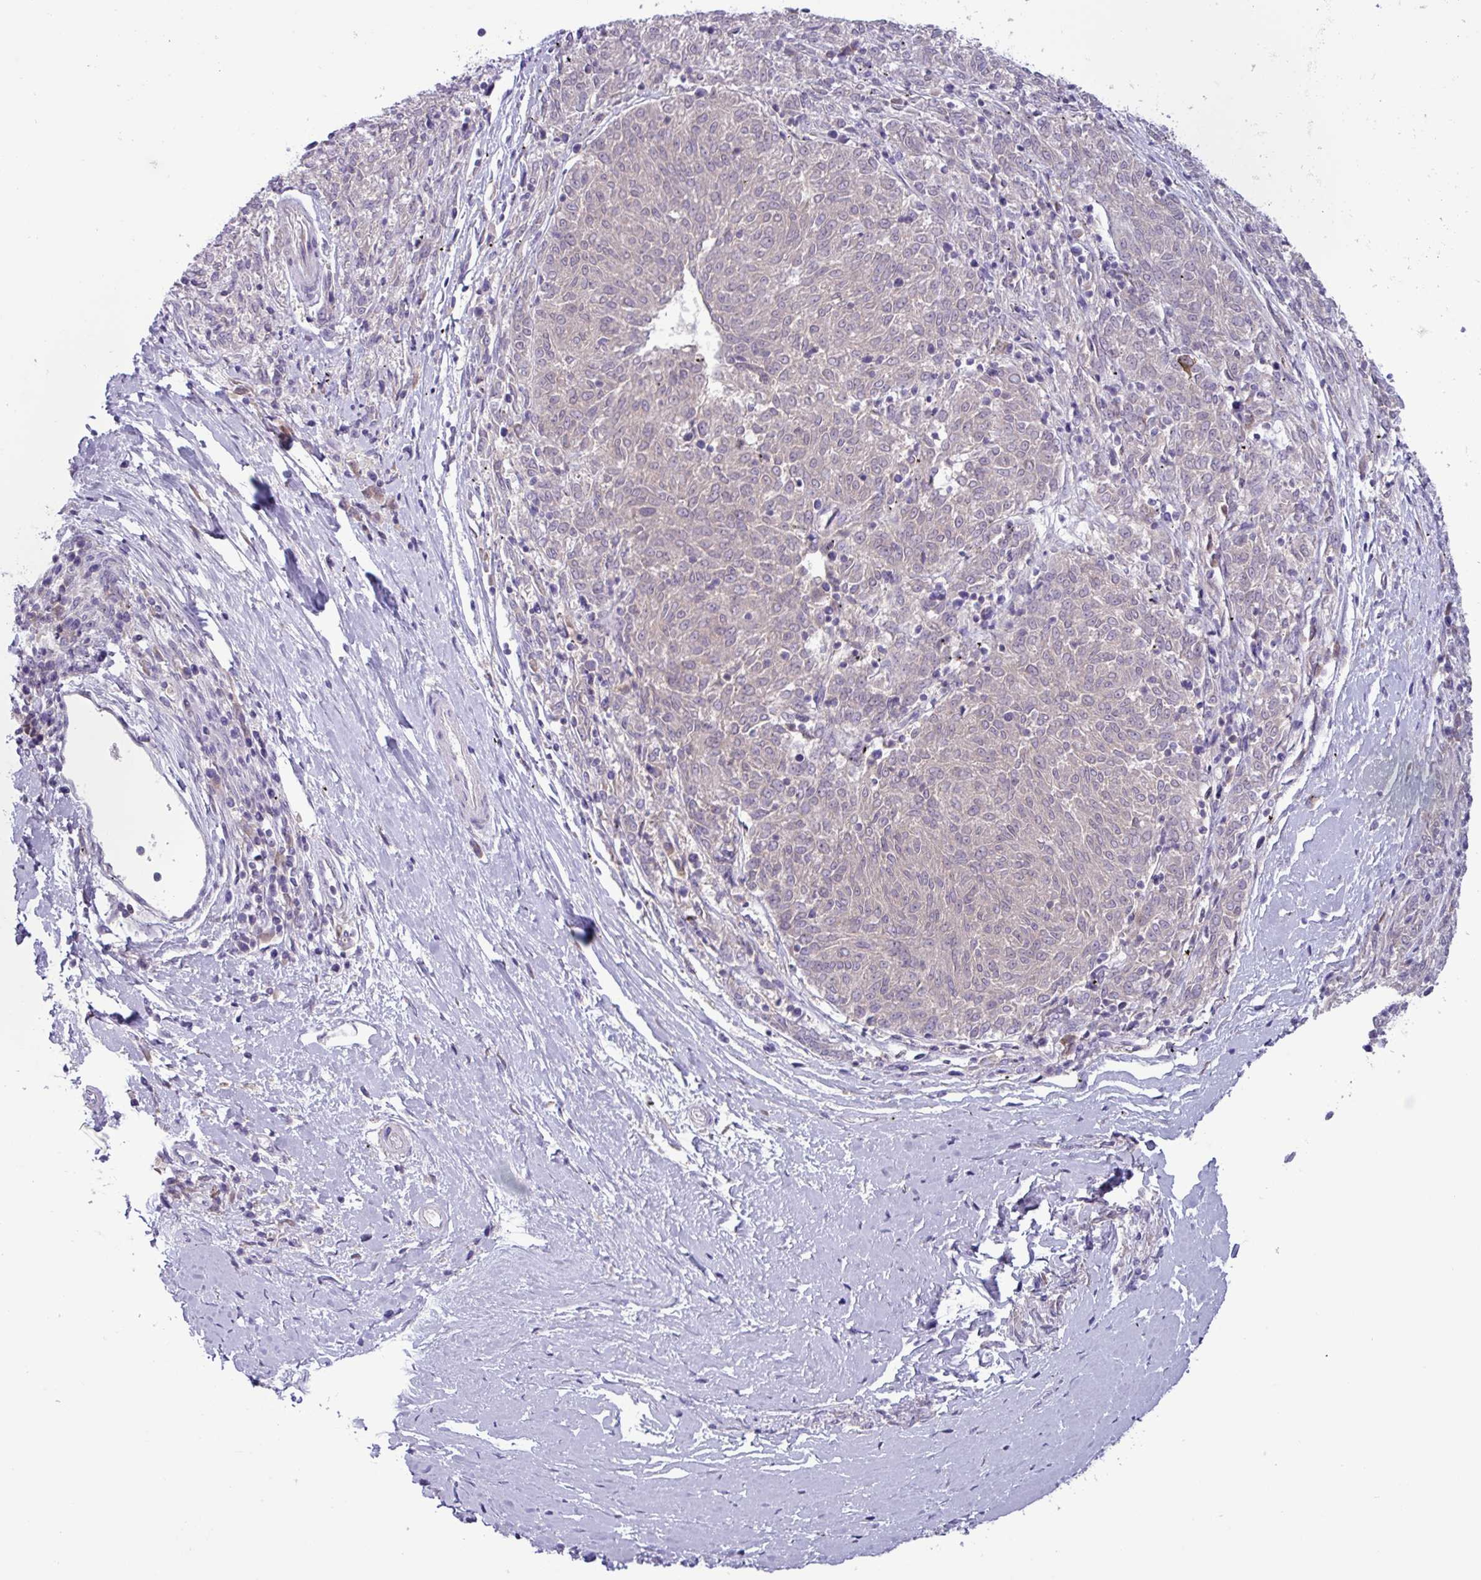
{"staining": {"intensity": "negative", "quantity": "none", "location": "none"}, "tissue": "melanoma", "cell_type": "Tumor cells", "image_type": "cancer", "snomed": [{"axis": "morphology", "description": "Malignant melanoma, NOS"}, {"axis": "topography", "description": "Skin"}], "caption": "A photomicrograph of malignant melanoma stained for a protein reveals no brown staining in tumor cells.", "gene": "STIMATE", "patient": {"sex": "female", "age": 72}}